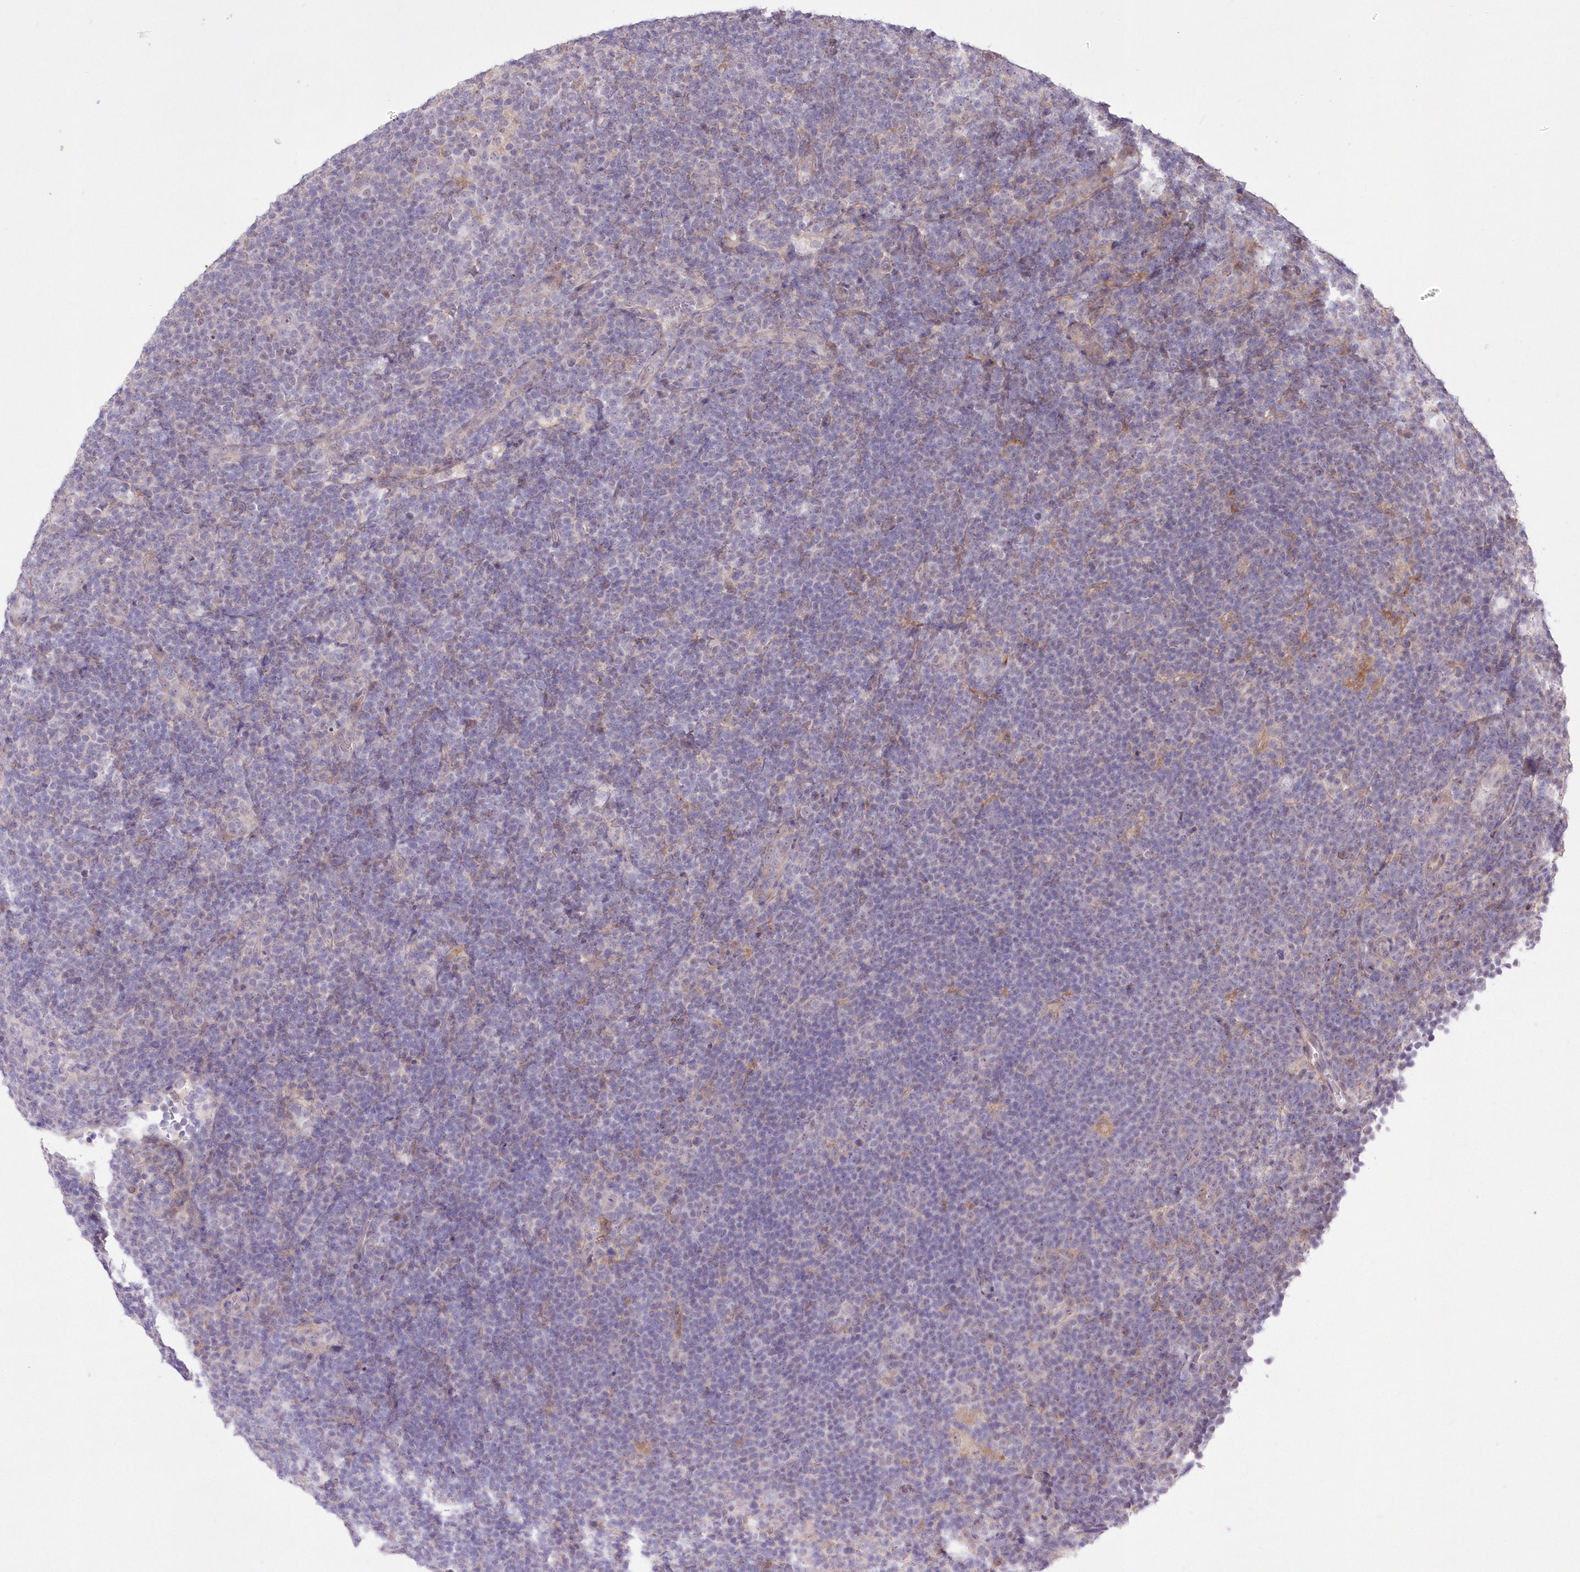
{"staining": {"intensity": "negative", "quantity": "none", "location": "none"}, "tissue": "lymphoma", "cell_type": "Tumor cells", "image_type": "cancer", "snomed": [{"axis": "morphology", "description": "Hodgkin's disease, NOS"}, {"axis": "topography", "description": "Lymph node"}], "caption": "There is no significant expression in tumor cells of lymphoma.", "gene": "FAM241B", "patient": {"sex": "female", "age": 57}}